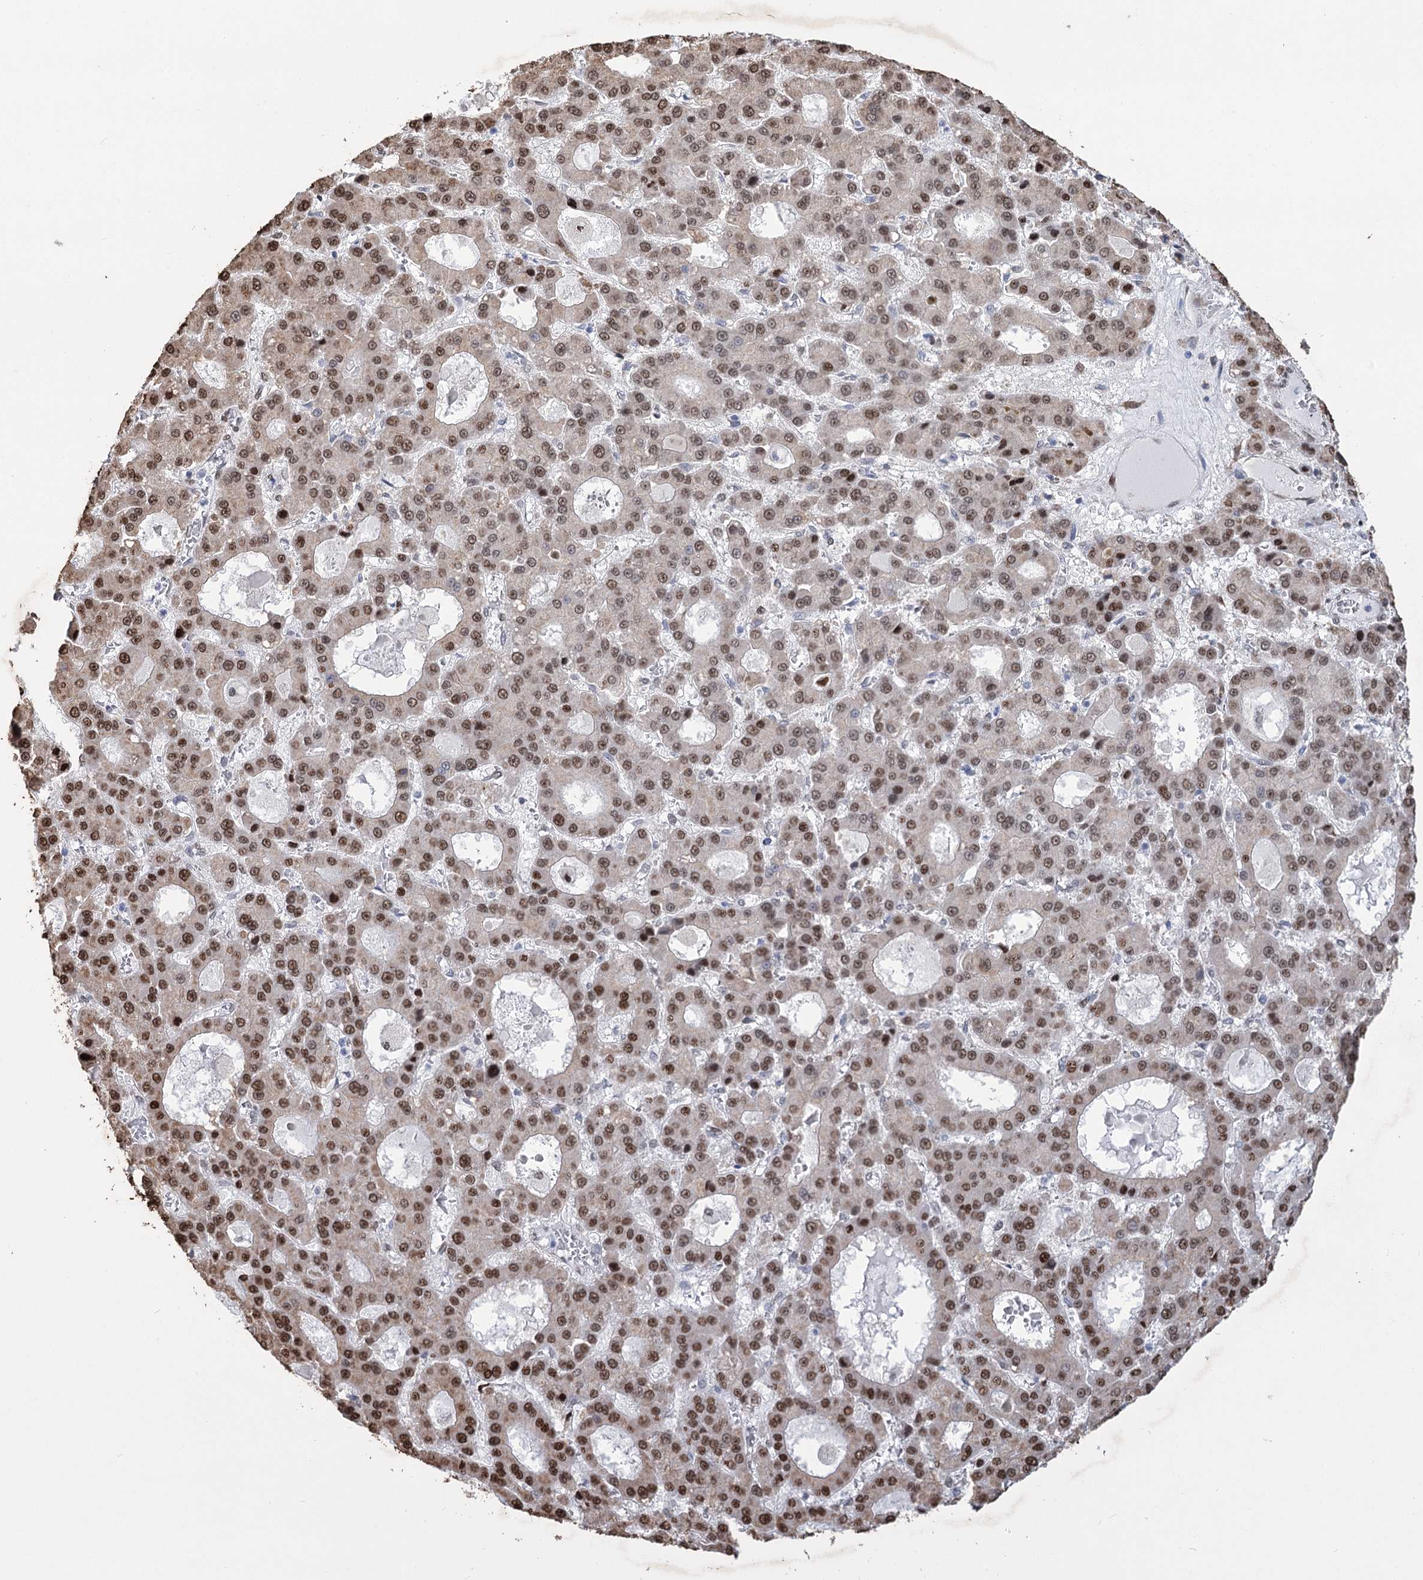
{"staining": {"intensity": "moderate", "quantity": ">75%", "location": "nuclear"}, "tissue": "liver cancer", "cell_type": "Tumor cells", "image_type": "cancer", "snomed": [{"axis": "morphology", "description": "Carcinoma, Hepatocellular, NOS"}, {"axis": "topography", "description": "Liver"}], "caption": "Tumor cells show medium levels of moderate nuclear expression in about >75% of cells in hepatocellular carcinoma (liver). The protein of interest is shown in brown color, while the nuclei are stained blue.", "gene": "NFU1", "patient": {"sex": "male", "age": 70}}